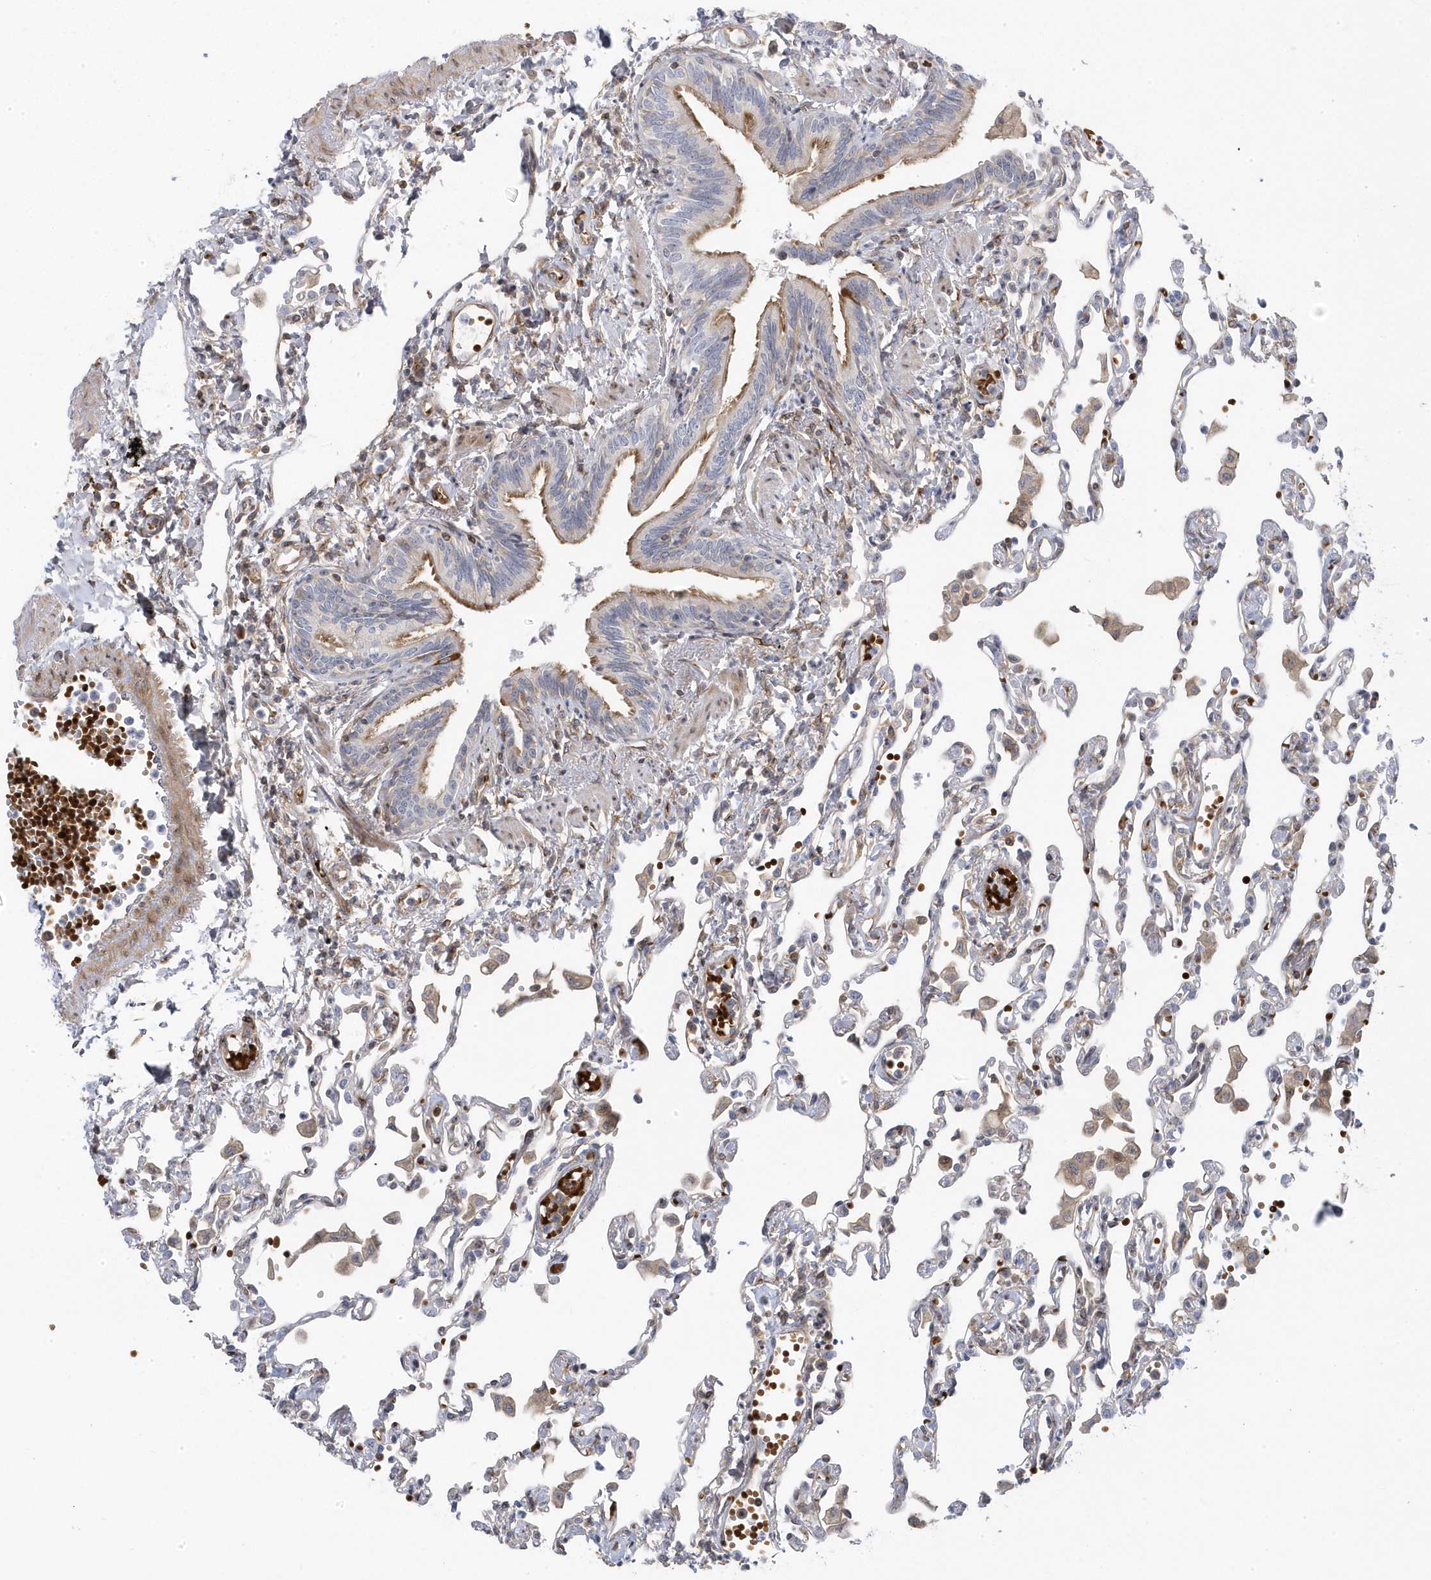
{"staining": {"intensity": "moderate", "quantity": "<25%", "location": "nuclear"}, "tissue": "lung", "cell_type": "Alveolar cells", "image_type": "normal", "snomed": [{"axis": "morphology", "description": "Normal tissue, NOS"}, {"axis": "topography", "description": "Bronchus"}, {"axis": "topography", "description": "Lung"}], "caption": "This histopathology image reveals immunohistochemistry staining of benign human lung, with low moderate nuclear expression in about <25% of alveolar cells.", "gene": "MAP7D3", "patient": {"sex": "female", "age": 49}}